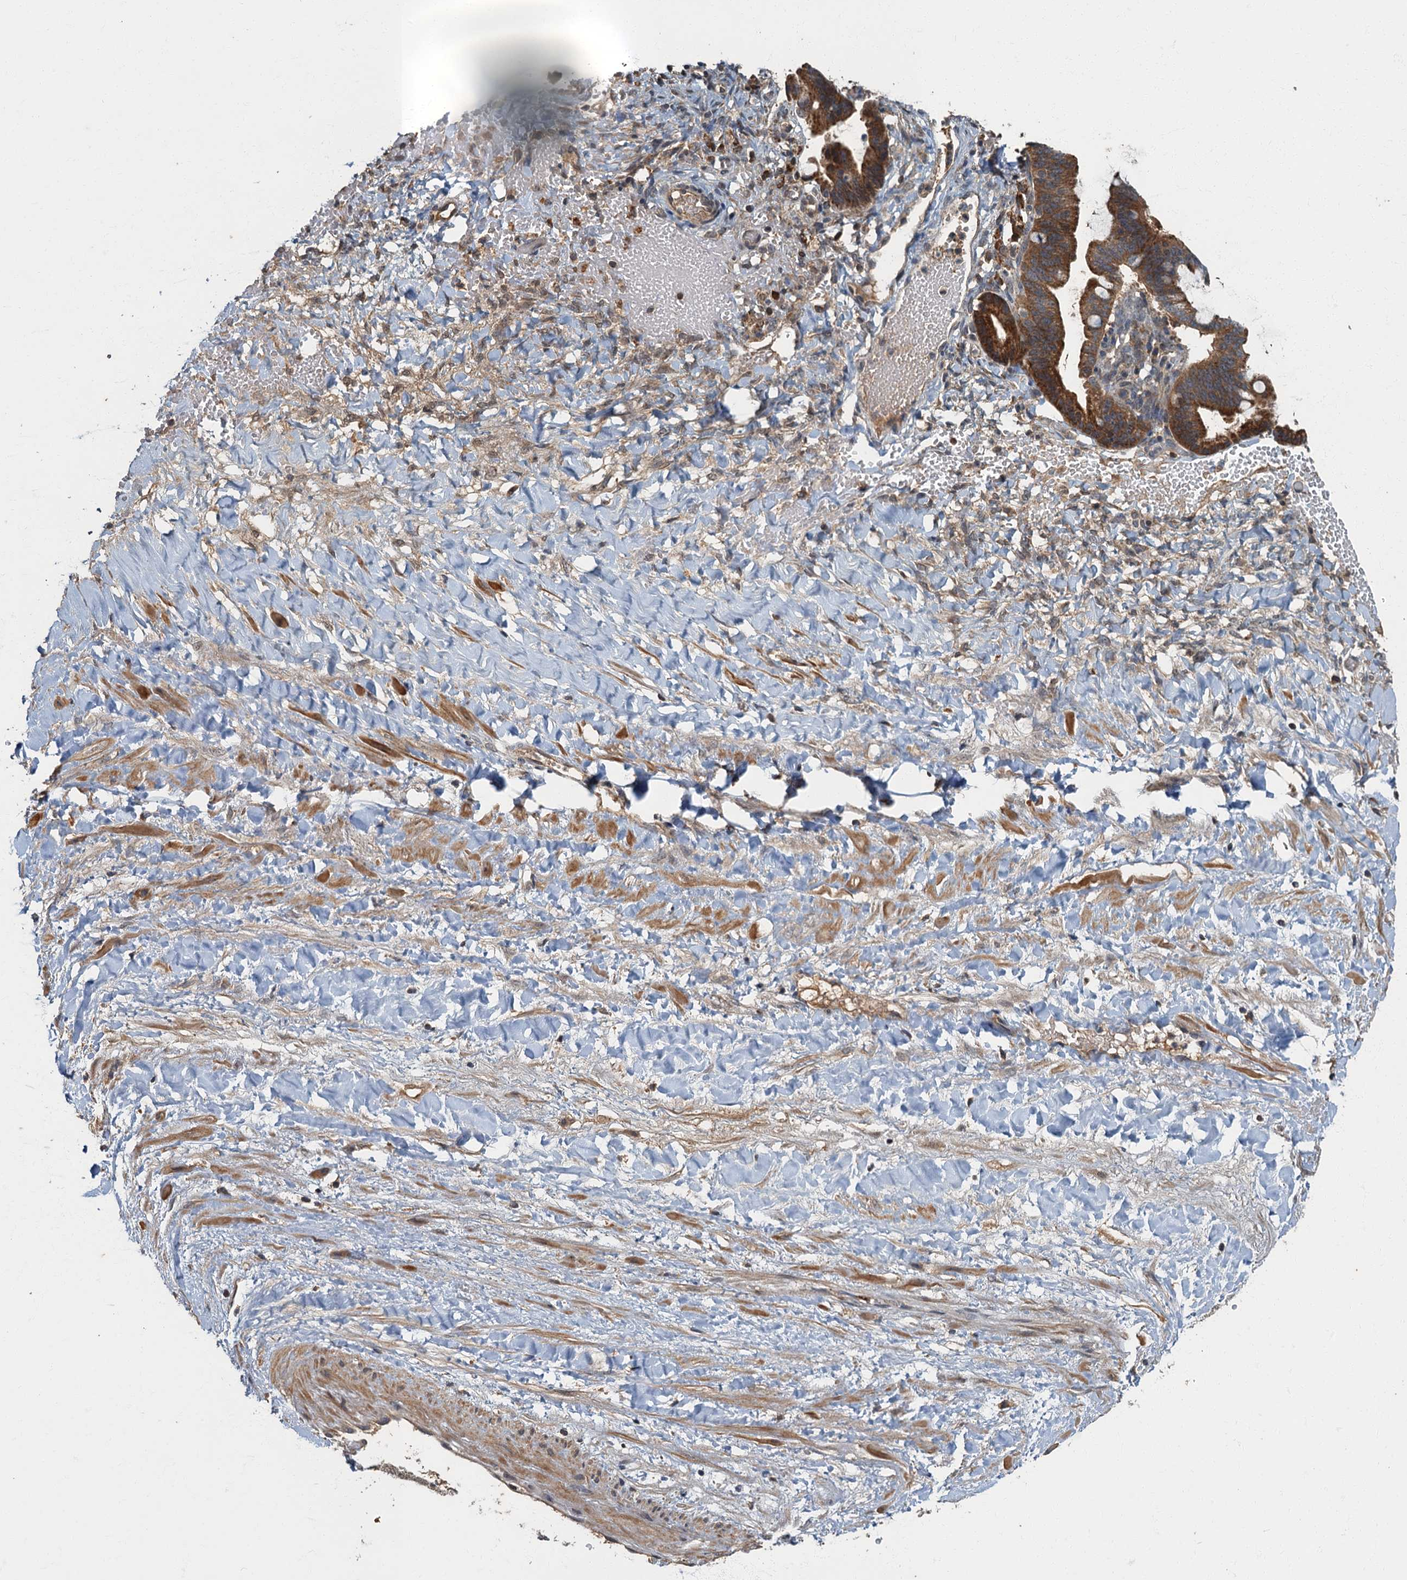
{"staining": {"intensity": "strong", "quantity": ">75%", "location": "cytoplasmic/membranous"}, "tissue": "ovarian cancer", "cell_type": "Tumor cells", "image_type": "cancer", "snomed": [{"axis": "morphology", "description": "Cystadenocarcinoma, mucinous, NOS"}, {"axis": "topography", "description": "Ovary"}], "caption": "Immunohistochemical staining of ovarian mucinous cystadenocarcinoma reveals high levels of strong cytoplasmic/membranous positivity in about >75% of tumor cells.", "gene": "WDCP", "patient": {"sex": "female", "age": 73}}